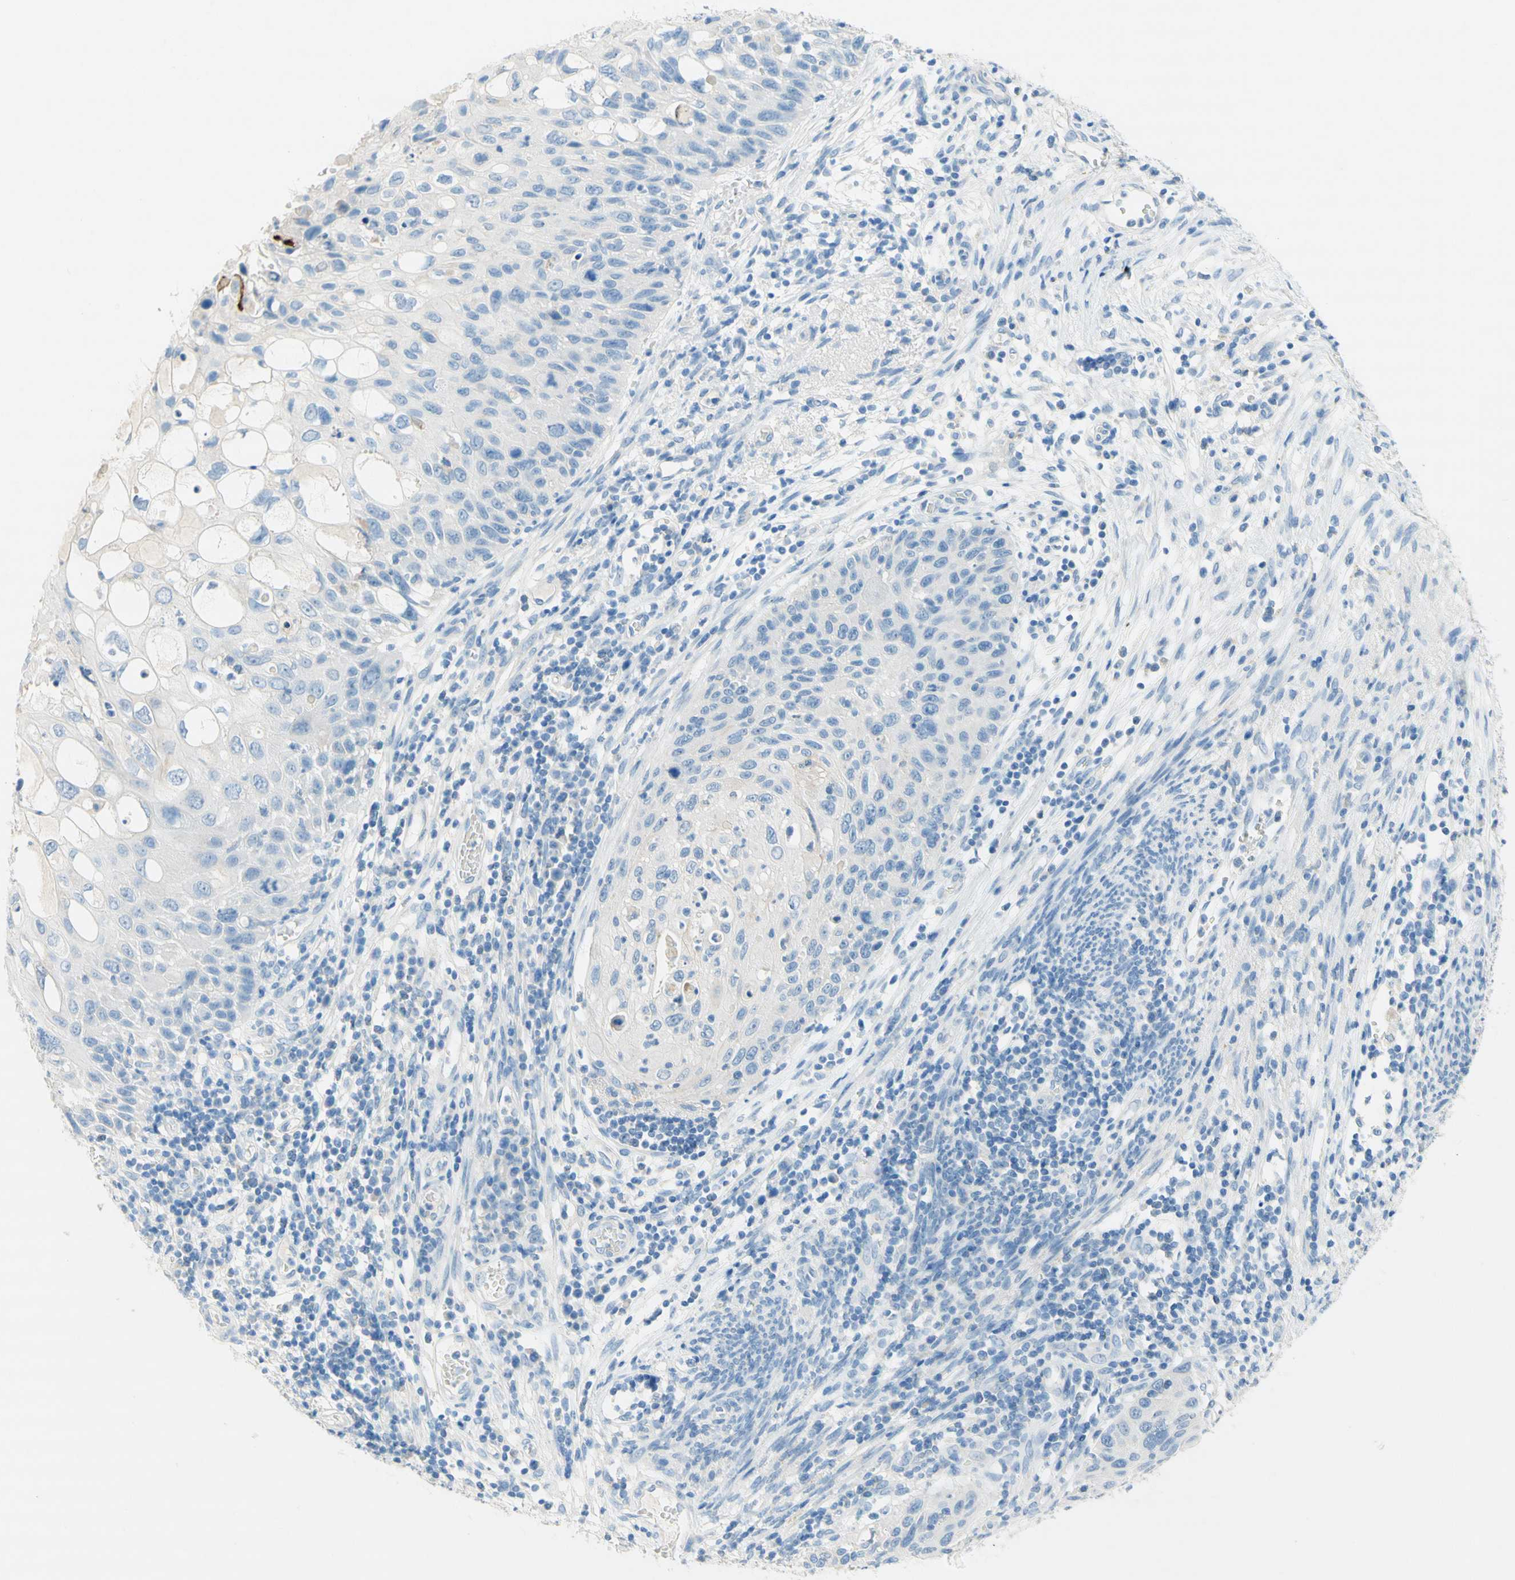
{"staining": {"intensity": "negative", "quantity": "none", "location": "none"}, "tissue": "cervical cancer", "cell_type": "Tumor cells", "image_type": "cancer", "snomed": [{"axis": "morphology", "description": "Squamous cell carcinoma, NOS"}, {"axis": "topography", "description": "Cervix"}], "caption": "There is no significant expression in tumor cells of cervical cancer. (Brightfield microscopy of DAB (3,3'-diaminobenzidine) immunohistochemistry (IHC) at high magnification).", "gene": "POLR2J3", "patient": {"sex": "female", "age": 70}}